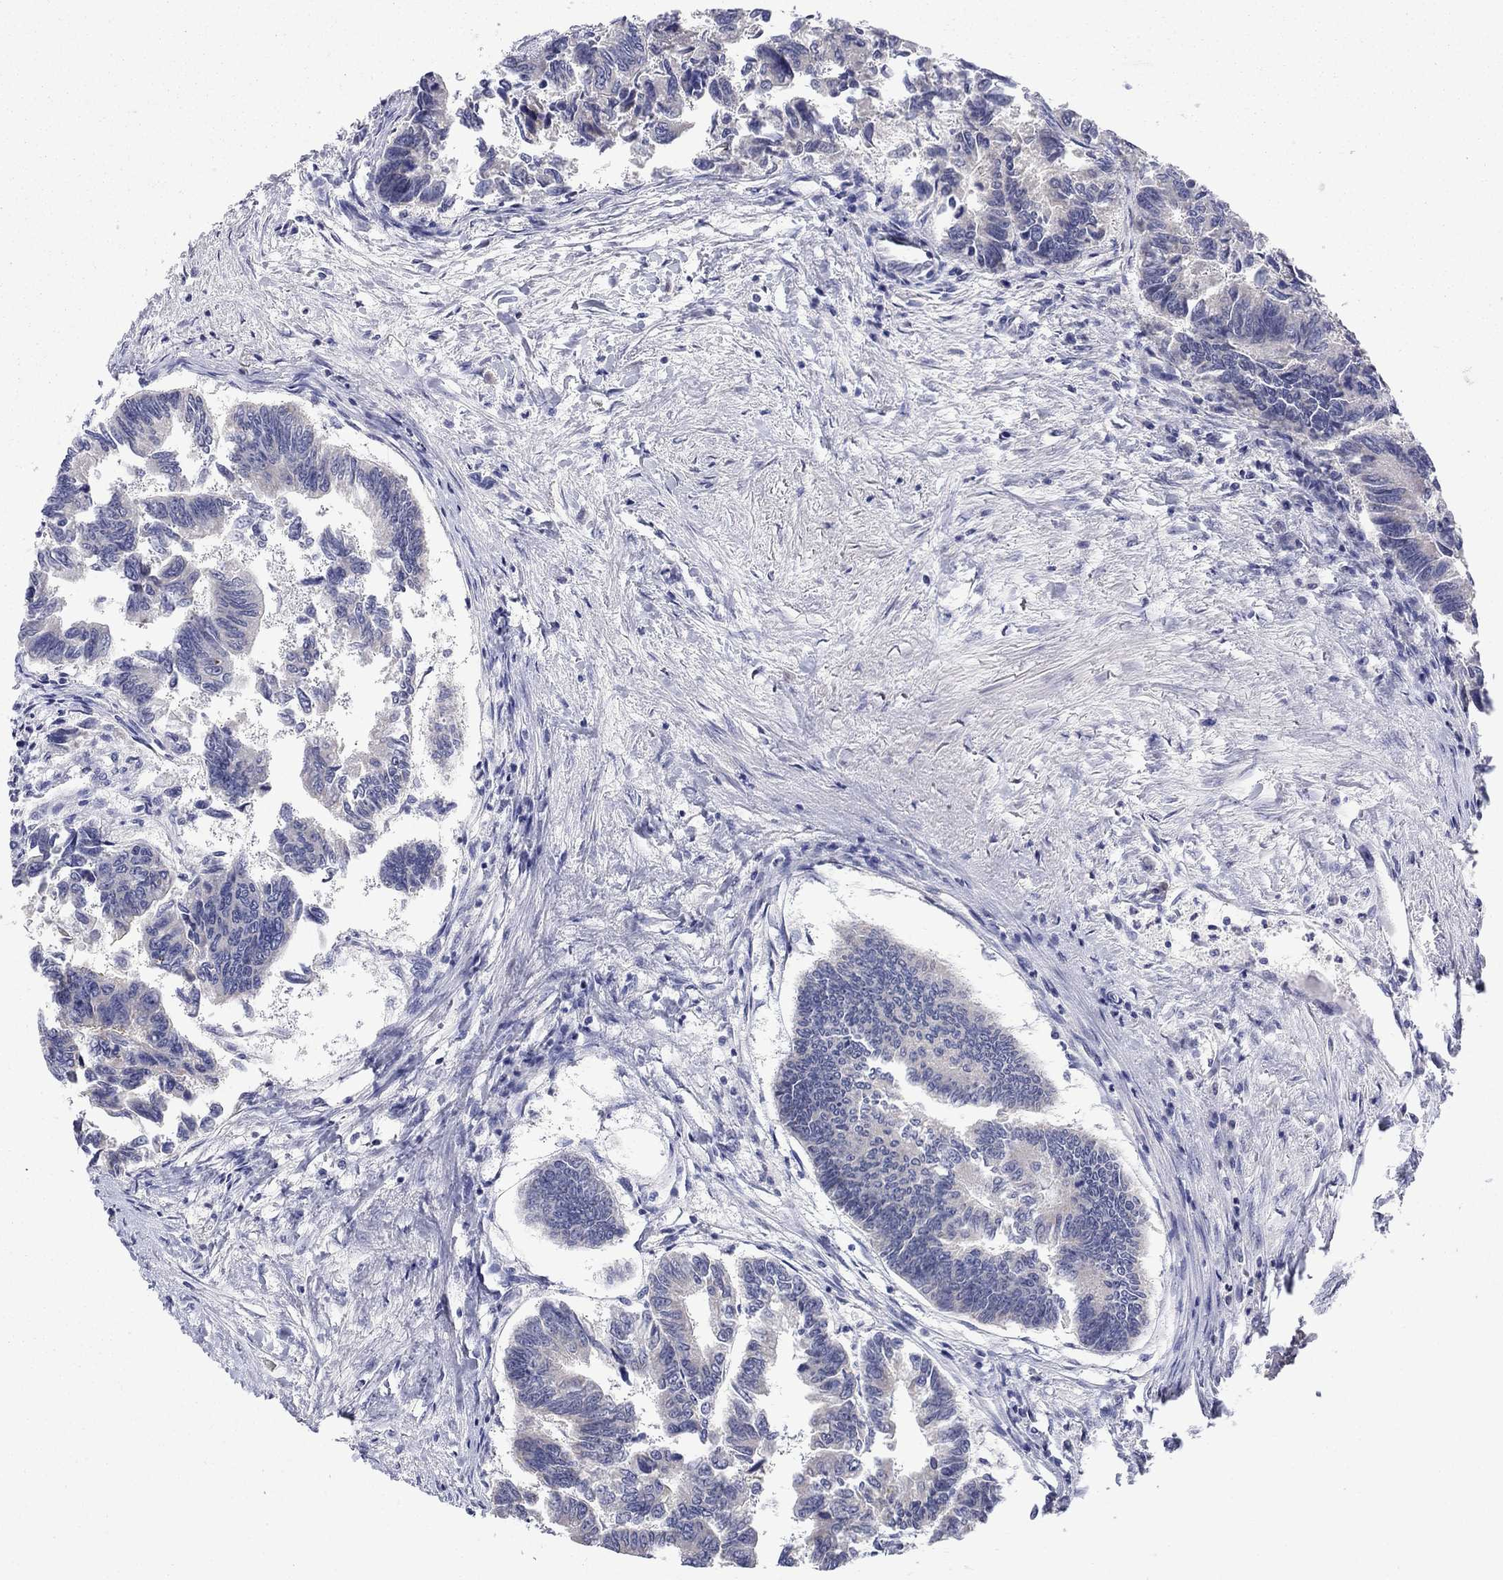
{"staining": {"intensity": "negative", "quantity": "none", "location": "none"}, "tissue": "colorectal cancer", "cell_type": "Tumor cells", "image_type": "cancer", "snomed": [{"axis": "morphology", "description": "Adenocarcinoma, NOS"}, {"axis": "topography", "description": "Colon"}], "caption": "Immunohistochemistry of colorectal adenocarcinoma reveals no positivity in tumor cells.", "gene": "HPS5", "patient": {"sex": "female", "age": 65}}